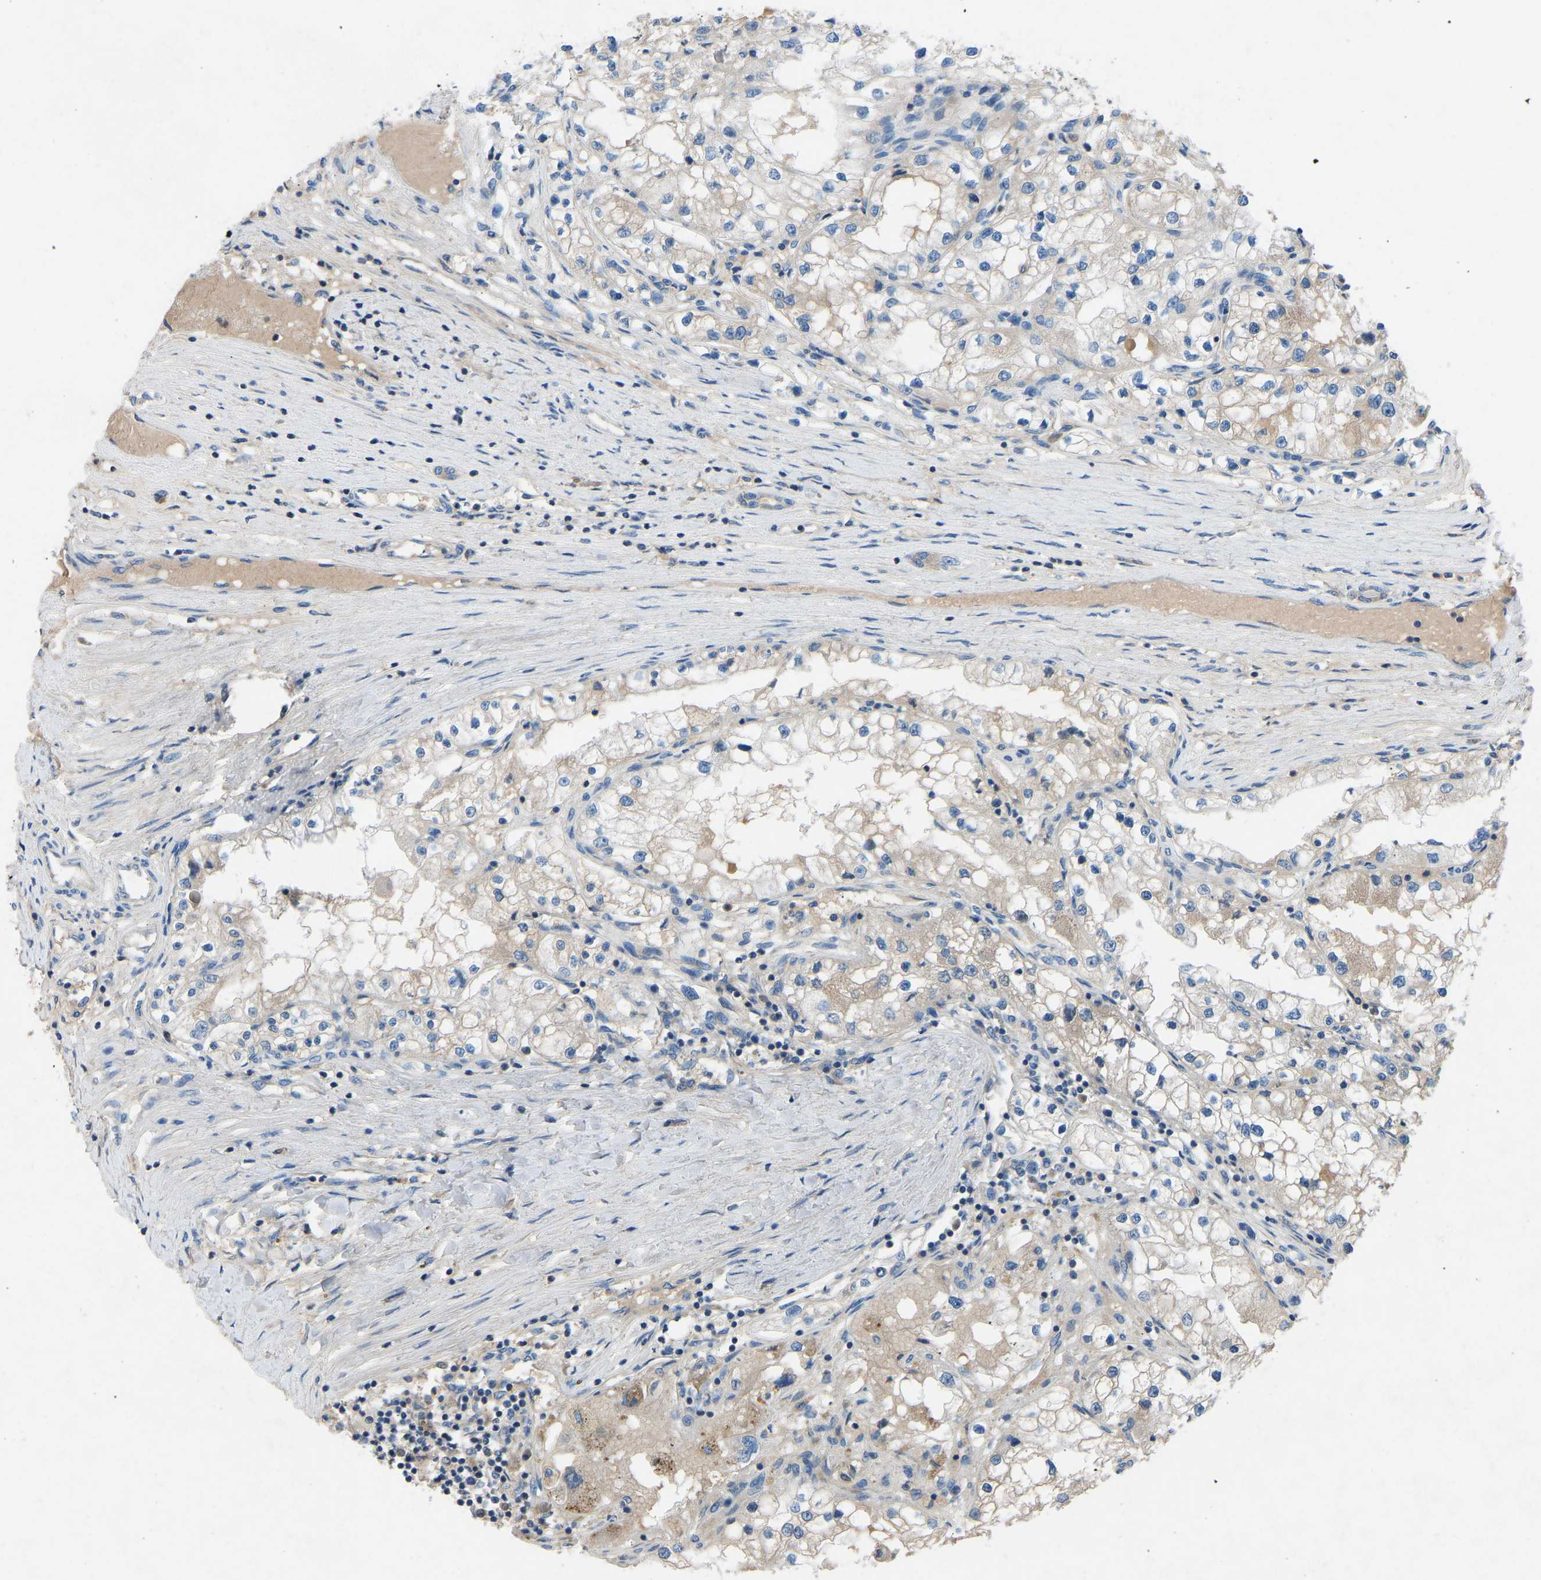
{"staining": {"intensity": "negative", "quantity": "none", "location": "none"}, "tissue": "renal cancer", "cell_type": "Tumor cells", "image_type": "cancer", "snomed": [{"axis": "morphology", "description": "Adenocarcinoma, NOS"}, {"axis": "topography", "description": "Kidney"}], "caption": "Tumor cells are negative for protein expression in human renal cancer (adenocarcinoma).", "gene": "GRK6", "patient": {"sex": "male", "age": 68}}